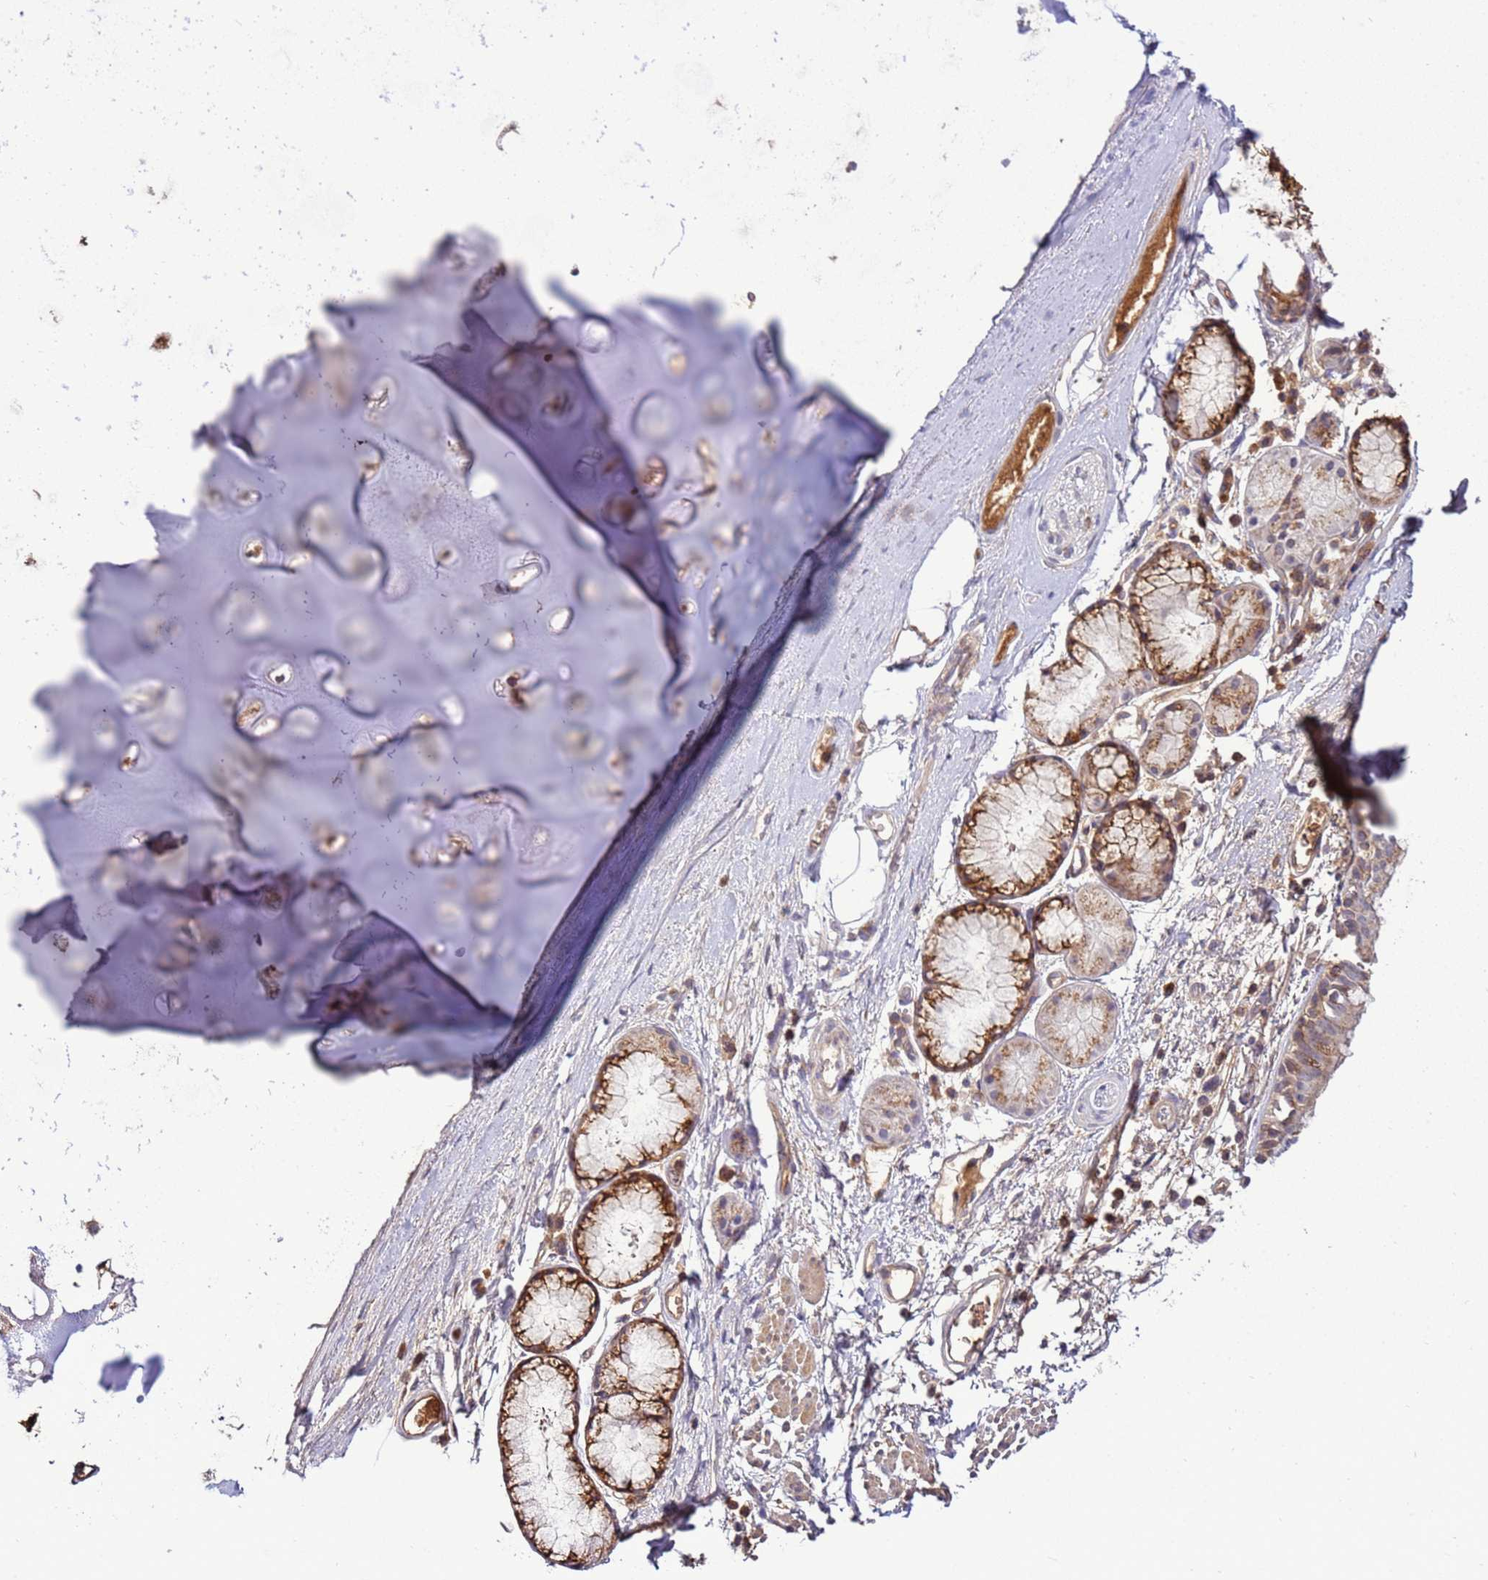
{"staining": {"intensity": "moderate", "quantity": ">75%", "location": "nuclear"}, "tissue": "soft tissue", "cell_type": "Chondrocytes", "image_type": "normal", "snomed": [{"axis": "morphology", "description": "Normal tissue, NOS"}, {"axis": "topography", "description": "Cartilage tissue"}], "caption": "This photomicrograph exhibits immunohistochemistry (IHC) staining of unremarkable soft tissue, with medium moderate nuclear expression in about >75% of chondrocytes.", "gene": "ZNF624", "patient": {"sex": "male", "age": 73}}